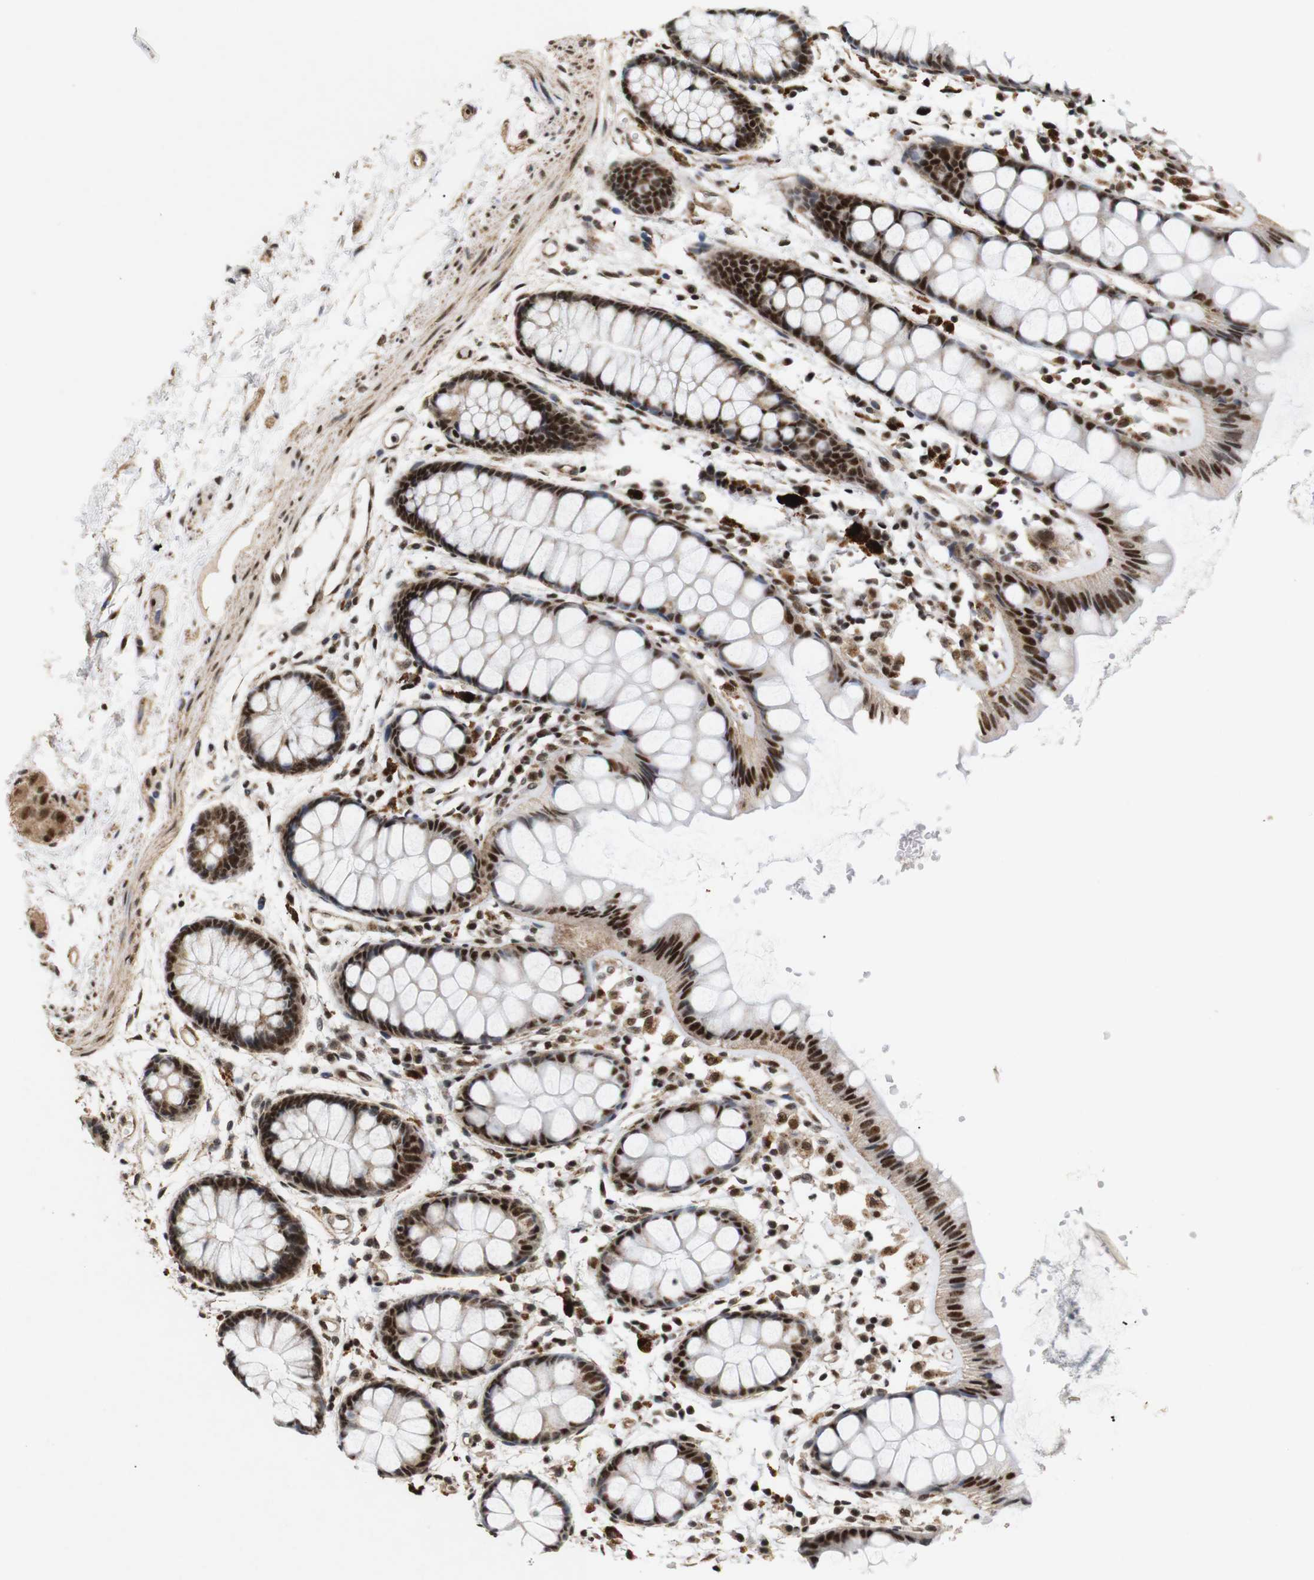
{"staining": {"intensity": "strong", "quantity": ">75%", "location": "cytoplasmic/membranous,nuclear"}, "tissue": "rectum", "cell_type": "Glandular cells", "image_type": "normal", "snomed": [{"axis": "morphology", "description": "Normal tissue, NOS"}, {"axis": "topography", "description": "Rectum"}], "caption": "High-magnification brightfield microscopy of unremarkable rectum stained with DAB (3,3'-diaminobenzidine) (brown) and counterstained with hematoxylin (blue). glandular cells exhibit strong cytoplasmic/membranous,nuclear positivity is appreciated in approximately>75% of cells.", "gene": "PYM1", "patient": {"sex": "female", "age": 66}}